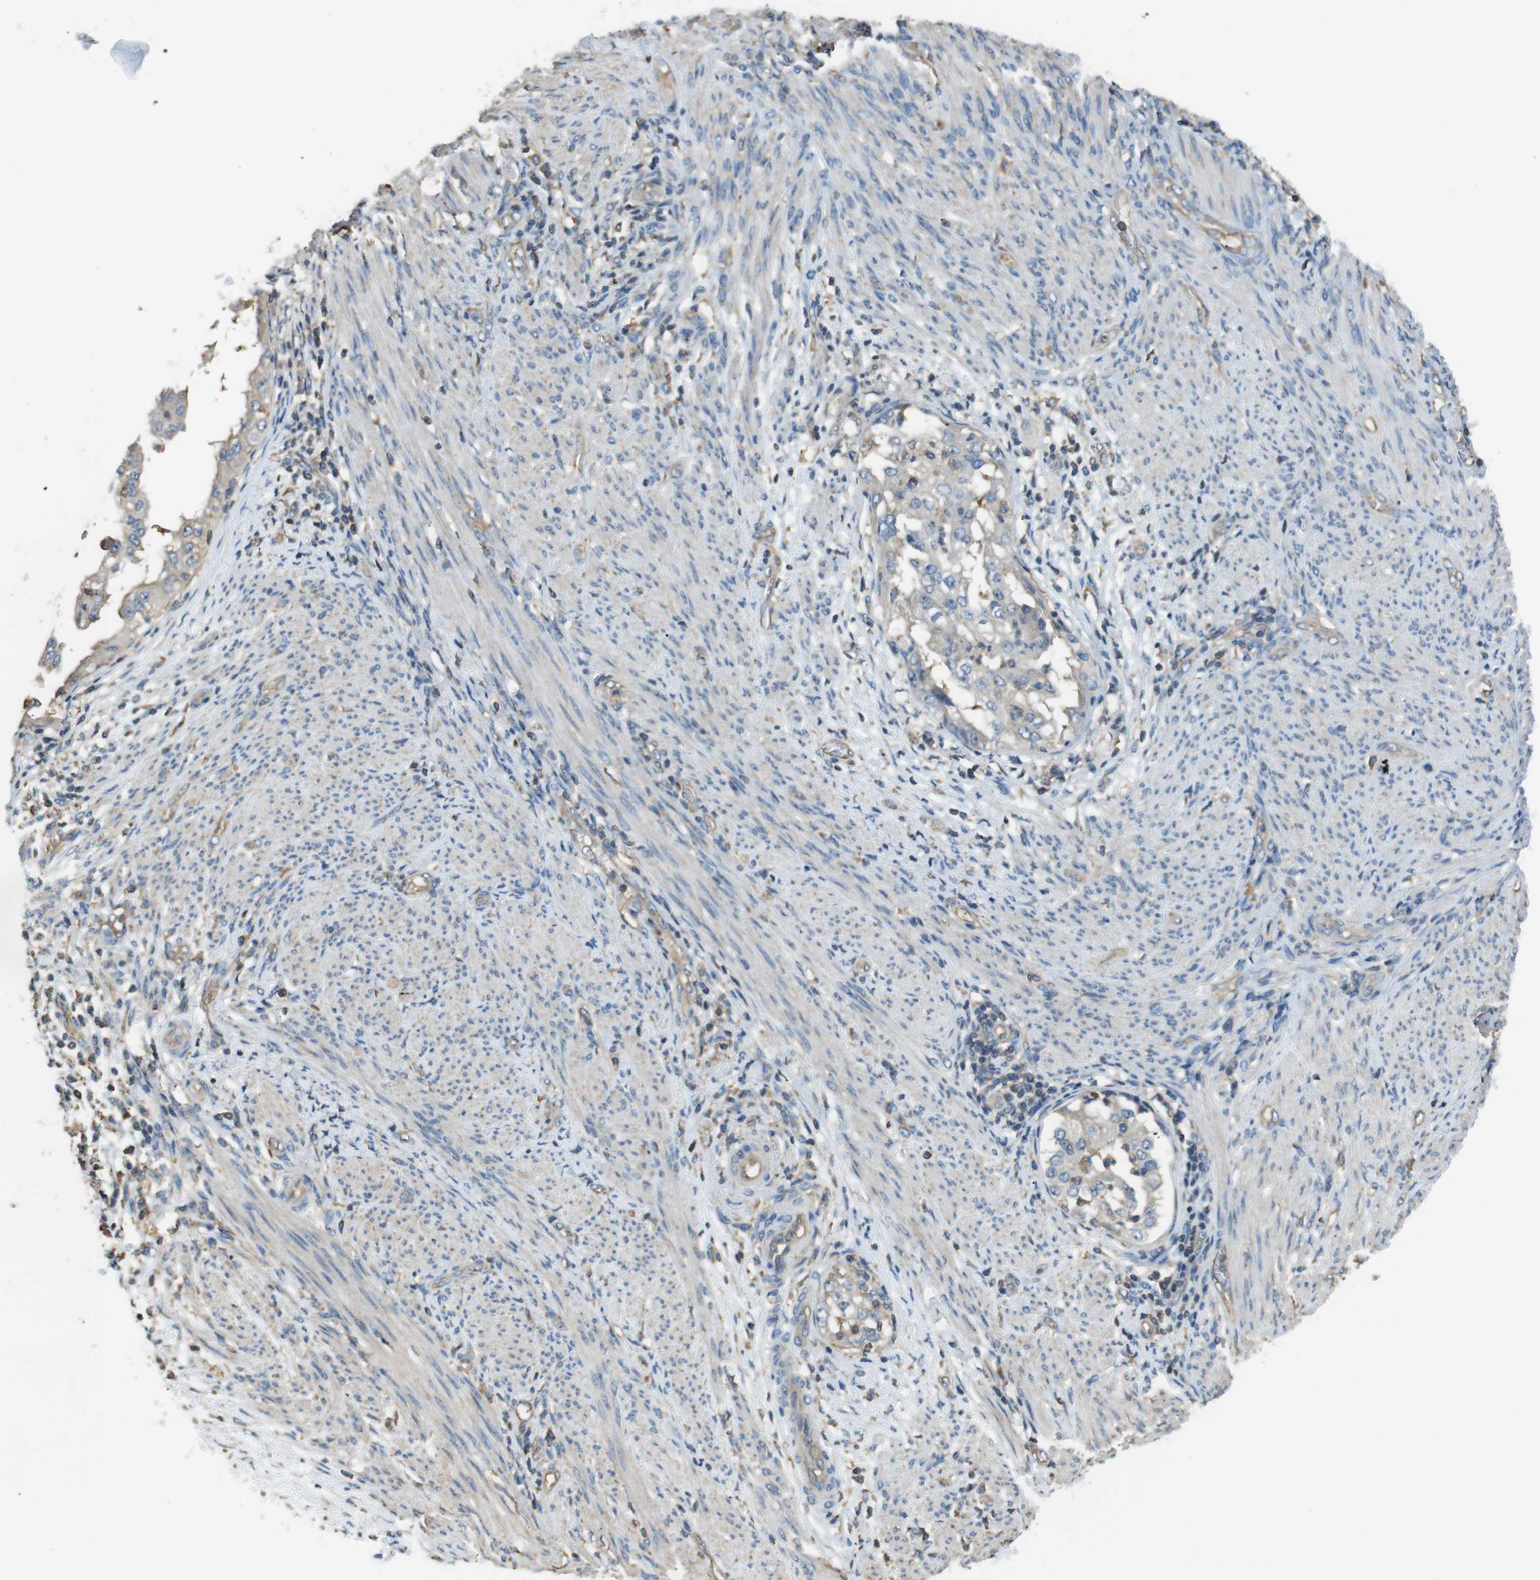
{"staining": {"intensity": "weak", "quantity": "<25%", "location": "cytoplasmic/membranous"}, "tissue": "endometrial cancer", "cell_type": "Tumor cells", "image_type": "cancer", "snomed": [{"axis": "morphology", "description": "Adenocarcinoma, NOS"}, {"axis": "topography", "description": "Endometrium"}], "caption": "An image of human endometrial cancer is negative for staining in tumor cells.", "gene": "FCAR", "patient": {"sex": "female", "age": 85}}